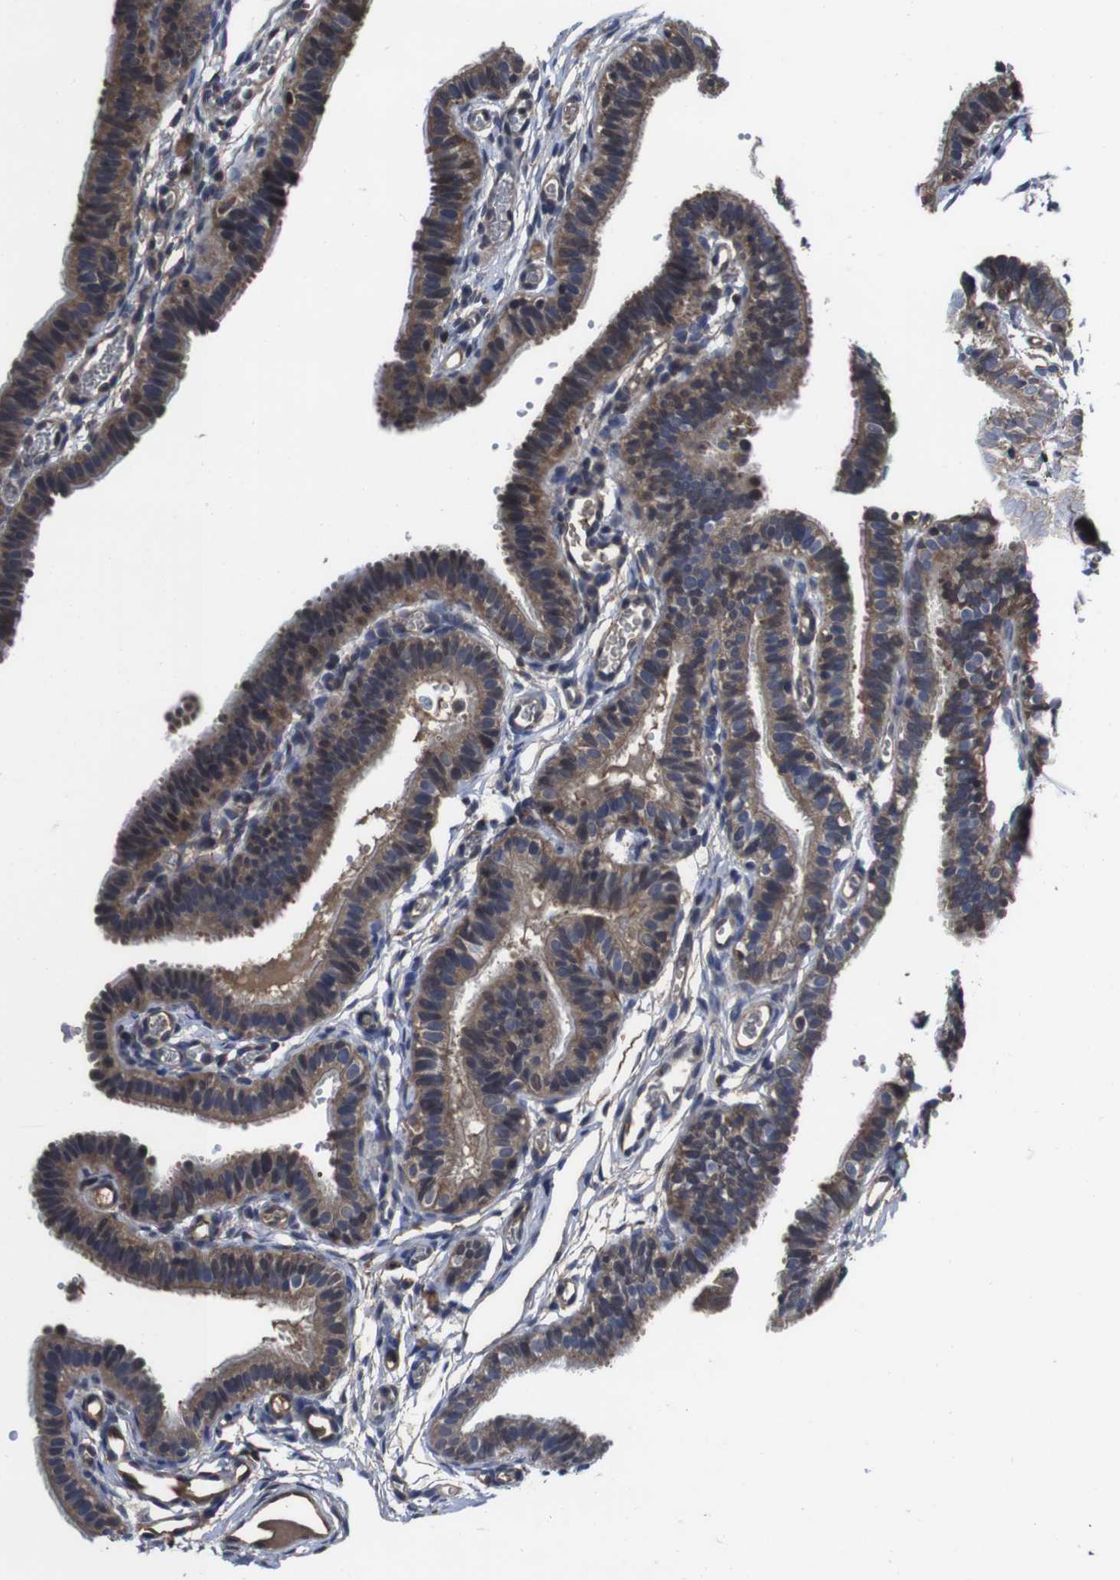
{"staining": {"intensity": "moderate", "quantity": ">75%", "location": "cytoplasmic/membranous"}, "tissue": "fallopian tube", "cell_type": "Glandular cells", "image_type": "normal", "snomed": [{"axis": "morphology", "description": "Normal tissue, NOS"}, {"axis": "topography", "description": "Fallopian tube"}, {"axis": "topography", "description": "Placenta"}], "caption": "IHC micrograph of normal fallopian tube: fallopian tube stained using IHC displays medium levels of moderate protein expression localized specifically in the cytoplasmic/membranous of glandular cells, appearing as a cytoplasmic/membranous brown color.", "gene": "CXCL11", "patient": {"sex": "female", "age": 34}}